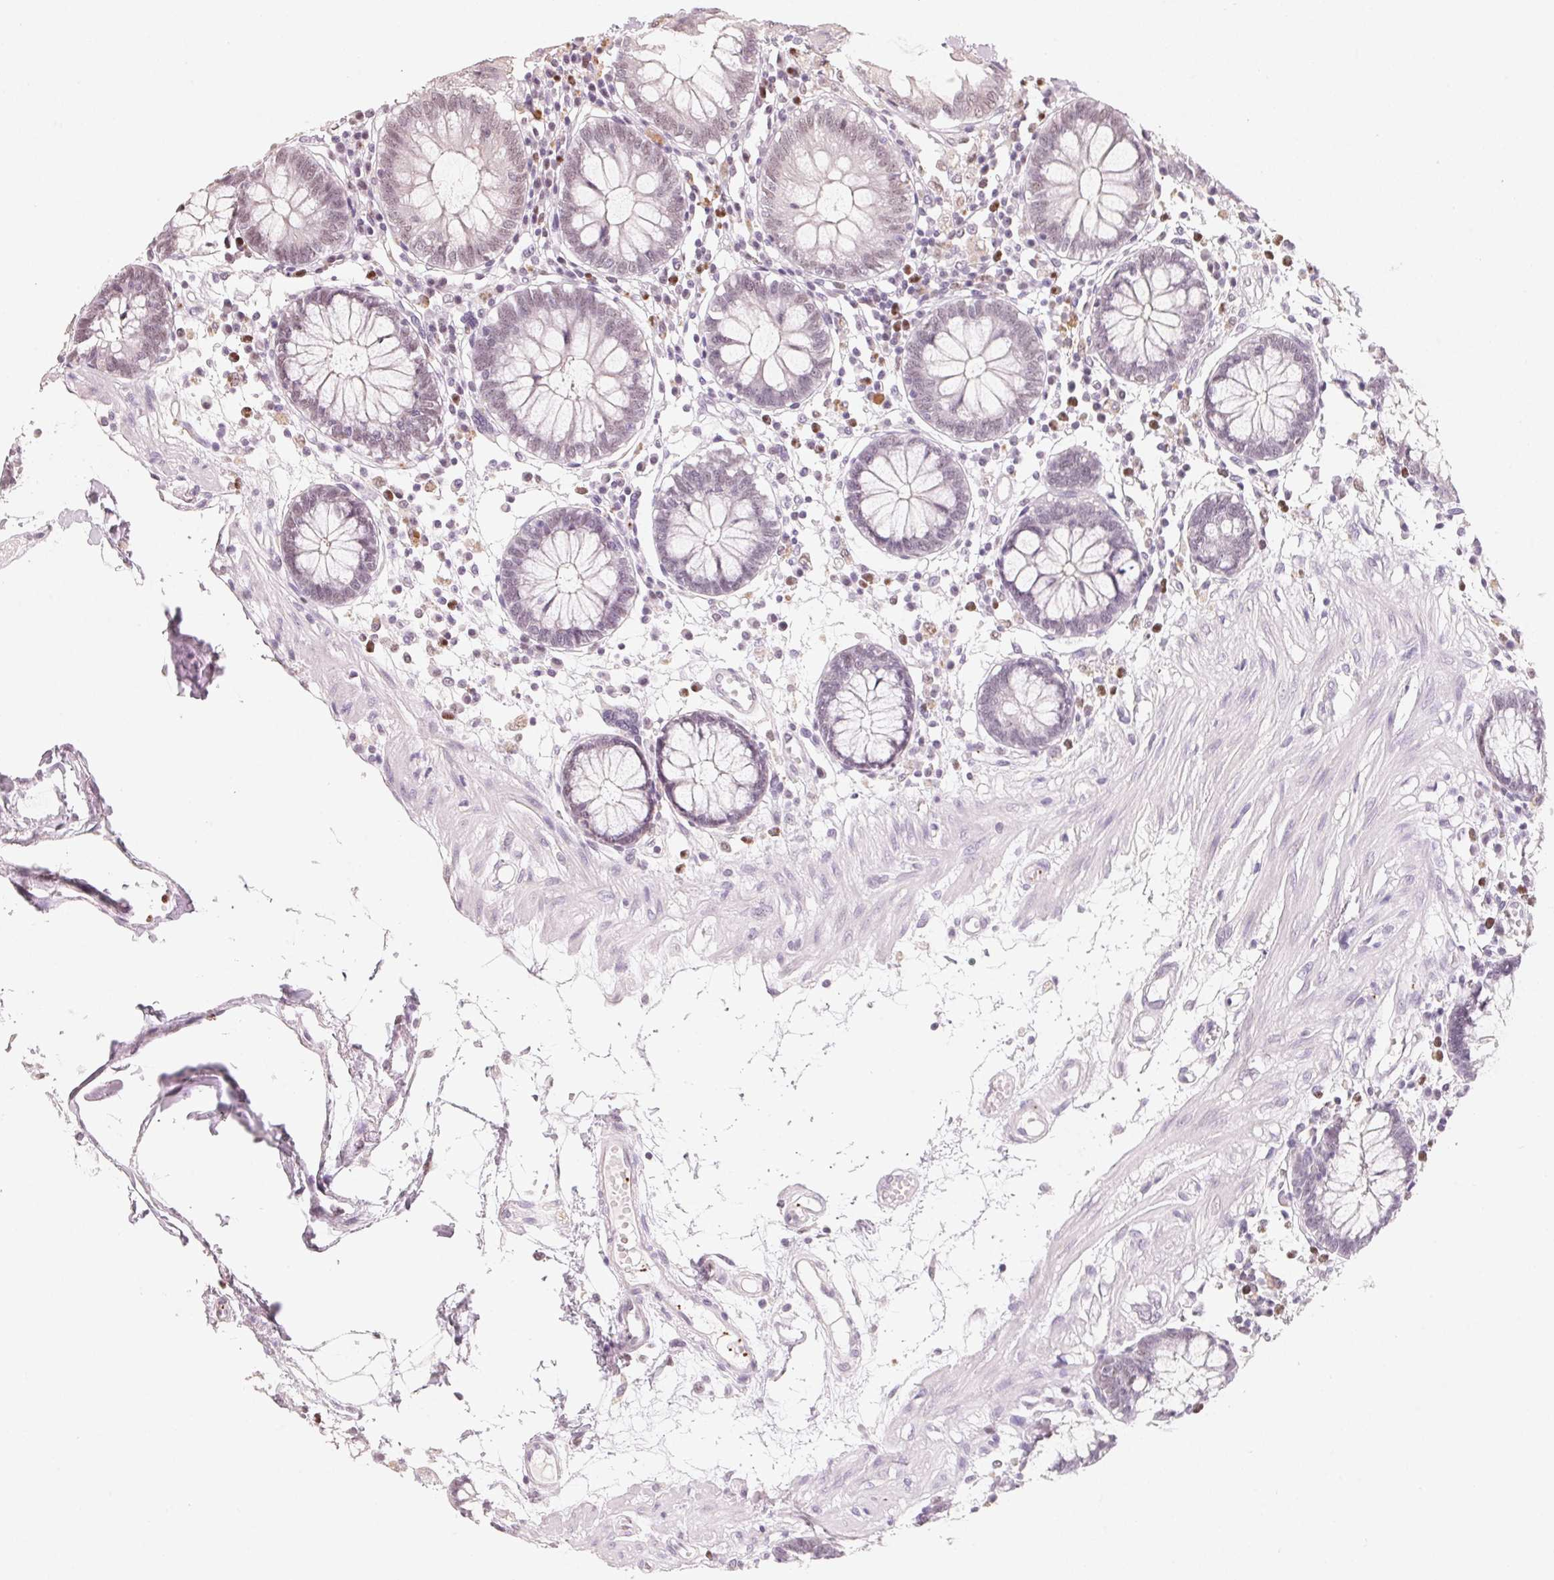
{"staining": {"intensity": "negative", "quantity": "none", "location": "none"}, "tissue": "colon", "cell_type": "Endothelial cells", "image_type": "normal", "snomed": [{"axis": "morphology", "description": "Normal tissue, NOS"}, {"axis": "morphology", "description": "Adenocarcinoma, NOS"}, {"axis": "topography", "description": "Colon"}], "caption": "High power microscopy micrograph of an immunohistochemistry (IHC) micrograph of normal colon, revealing no significant expression in endothelial cells. The staining is performed using DAB (3,3'-diaminobenzidine) brown chromogen with nuclei counter-stained in using hematoxylin.", "gene": "ARHGAP22", "patient": {"sex": "male", "age": 83}}